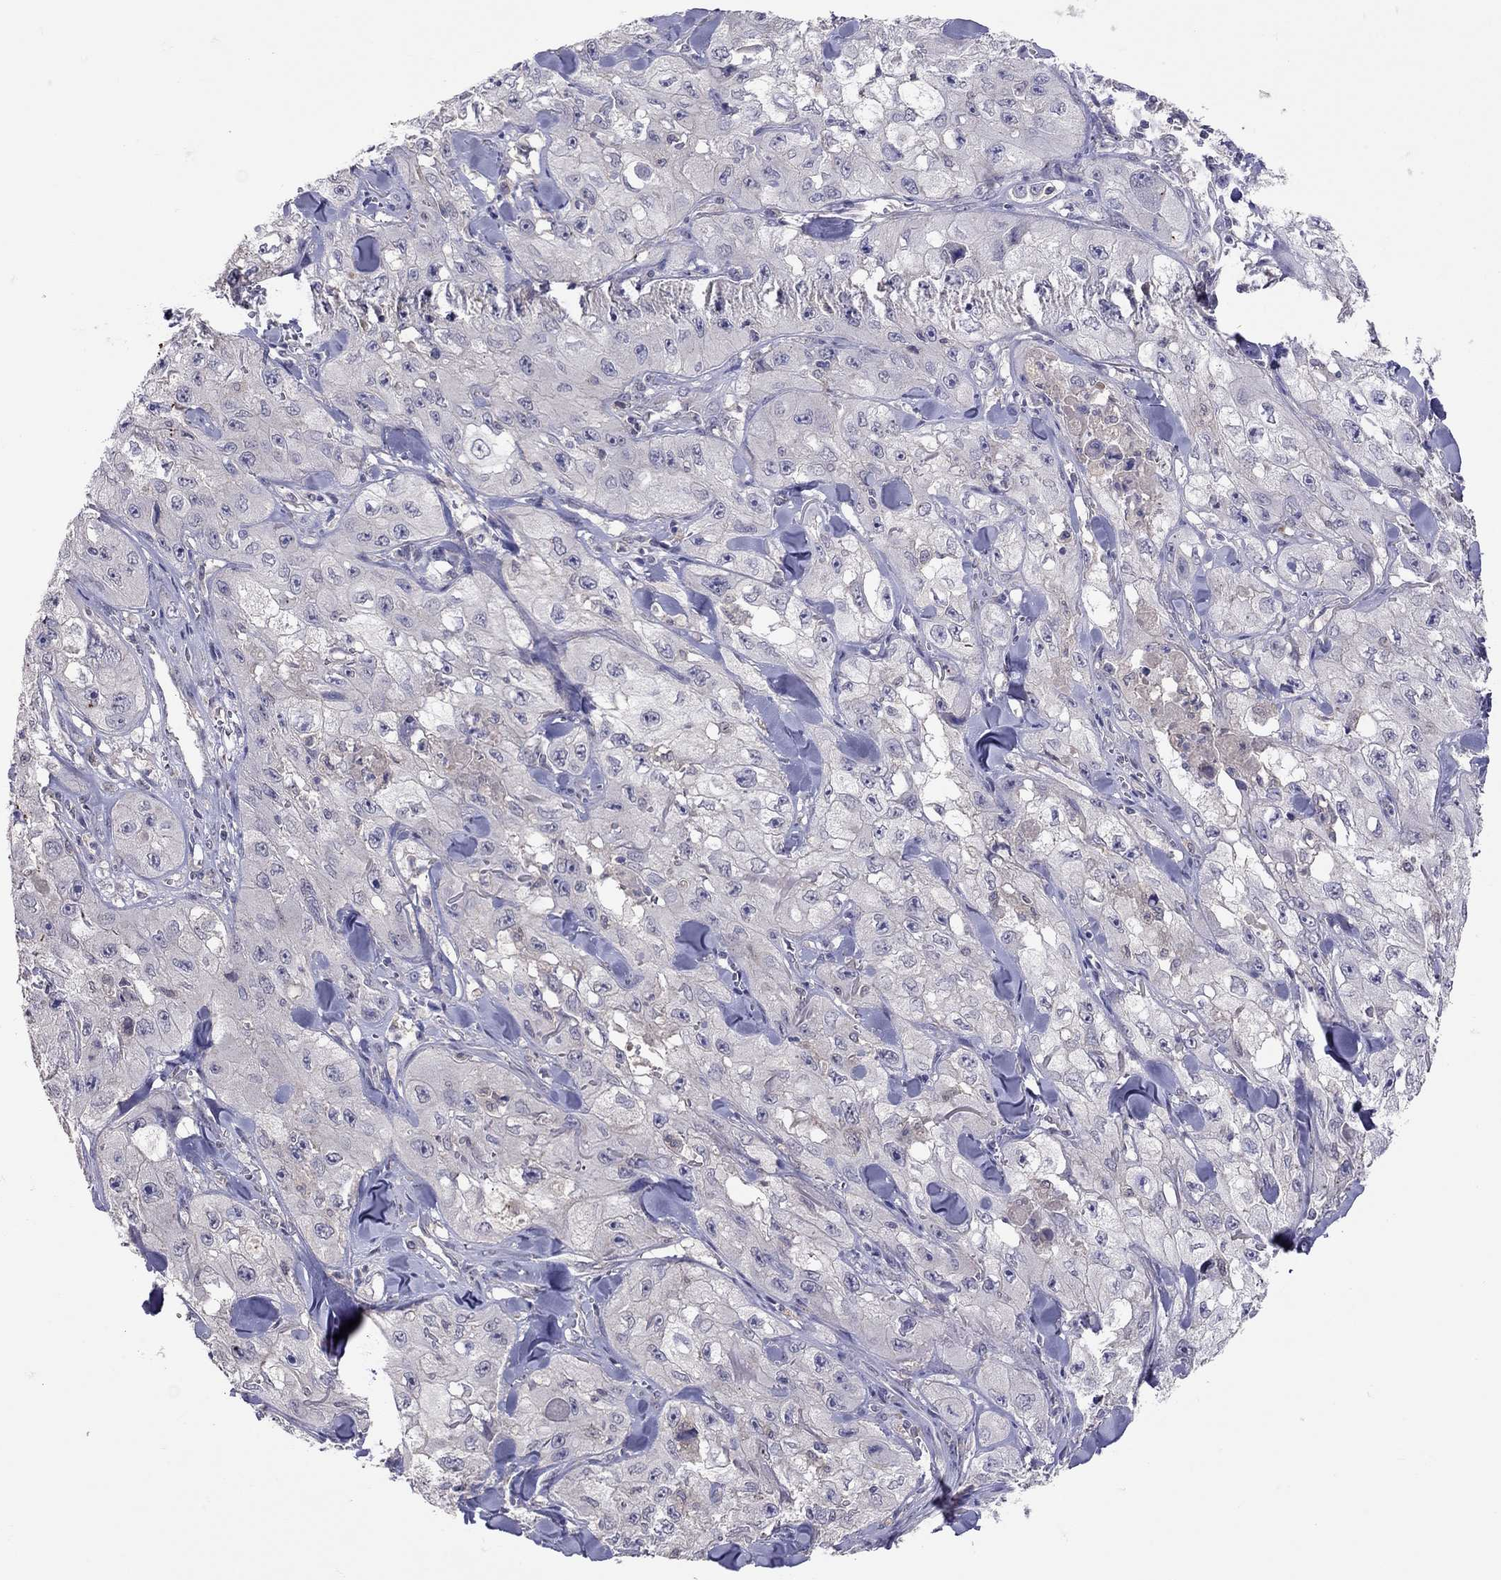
{"staining": {"intensity": "negative", "quantity": "none", "location": "none"}, "tissue": "skin cancer", "cell_type": "Tumor cells", "image_type": "cancer", "snomed": [{"axis": "morphology", "description": "Squamous cell carcinoma, NOS"}, {"axis": "topography", "description": "Skin"}, {"axis": "topography", "description": "Subcutis"}], "caption": "Immunohistochemical staining of skin cancer shows no significant expression in tumor cells. (DAB (3,3'-diaminobenzidine) immunohistochemistry visualized using brightfield microscopy, high magnification).", "gene": "RTP5", "patient": {"sex": "male", "age": 73}}